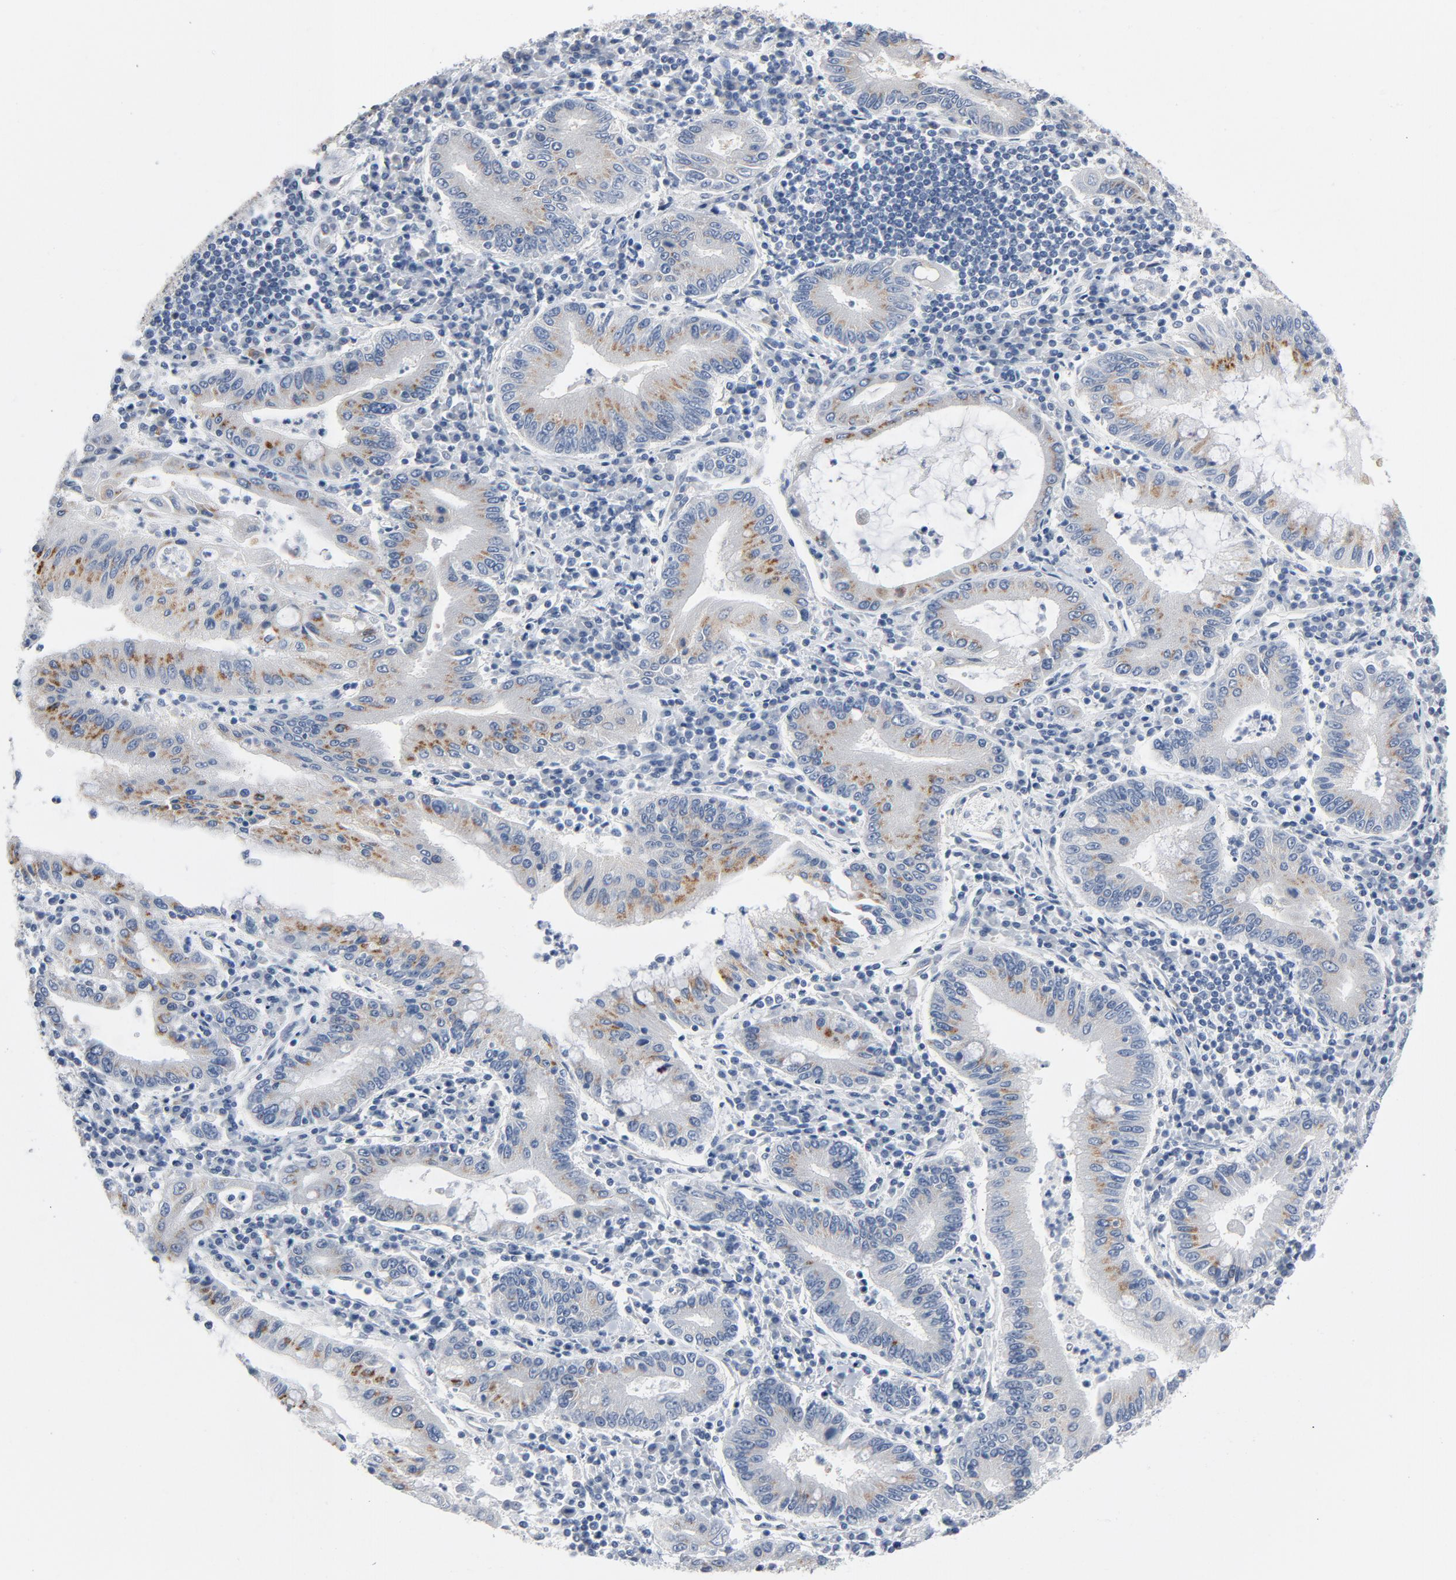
{"staining": {"intensity": "moderate", "quantity": "25%-75%", "location": "cytoplasmic/membranous"}, "tissue": "stomach cancer", "cell_type": "Tumor cells", "image_type": "cancer", "snomed": [{"axis": "morphology", "description": "Normal tissue, NOS"}, {"axis": "morphology", "description": "Adenocarcinoma, NOS"}, {"axis": "topography", "description": "Esophagus"}, {"axis": "topography", "description": "Stomach, upper"}, {"axis": "topography", "description": "Peripheral nerve tissue"}], "caption": "A brown stain highlights moderate cytoplasmic/membranous staining of a protein in human stomach cancer tumor cells.", "gene": "YIPF6", "patient": {"sex": "male", "age": 62}}